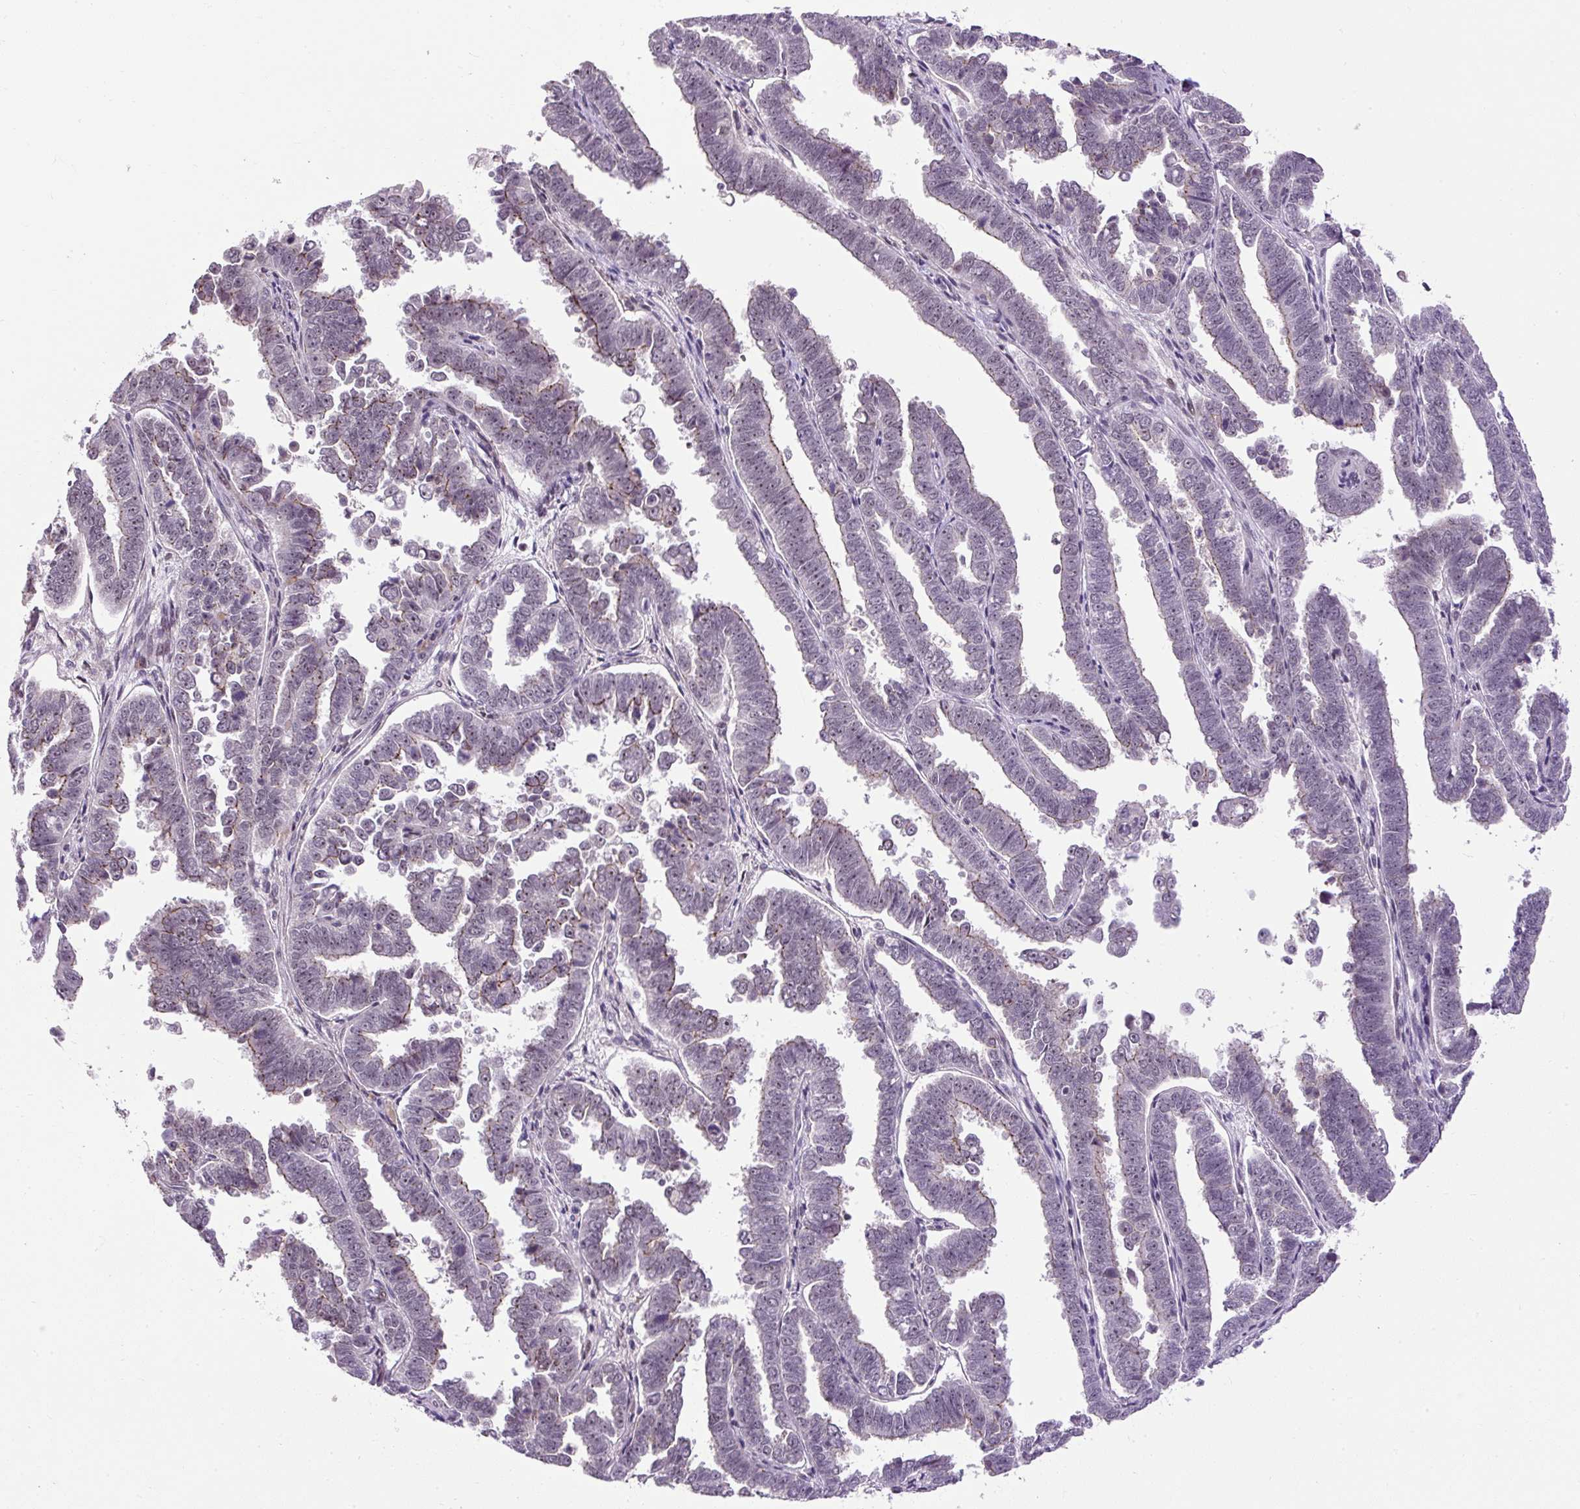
{"staining": {"intensity": "moderate", "quantity": "25%-75%", "location": "nuclear"}, "tissue": "endometrial cancer", "cell_type": "Tumor cells", "image_type": "cancer", "snomed": [{"axis": "morphology", "description": "Adenocarcinoma, NOS"}, {"axis": "topography", "description": "Endometrium"}], "caption": "An image showing moderate nuclear staining in about 25%-75% of tumor cells in endometrial cancer, as visualized by brown immunohistochemical staining.", "gene": "ARHGEF18", "patient": {"sex": "female", "age": 75}}